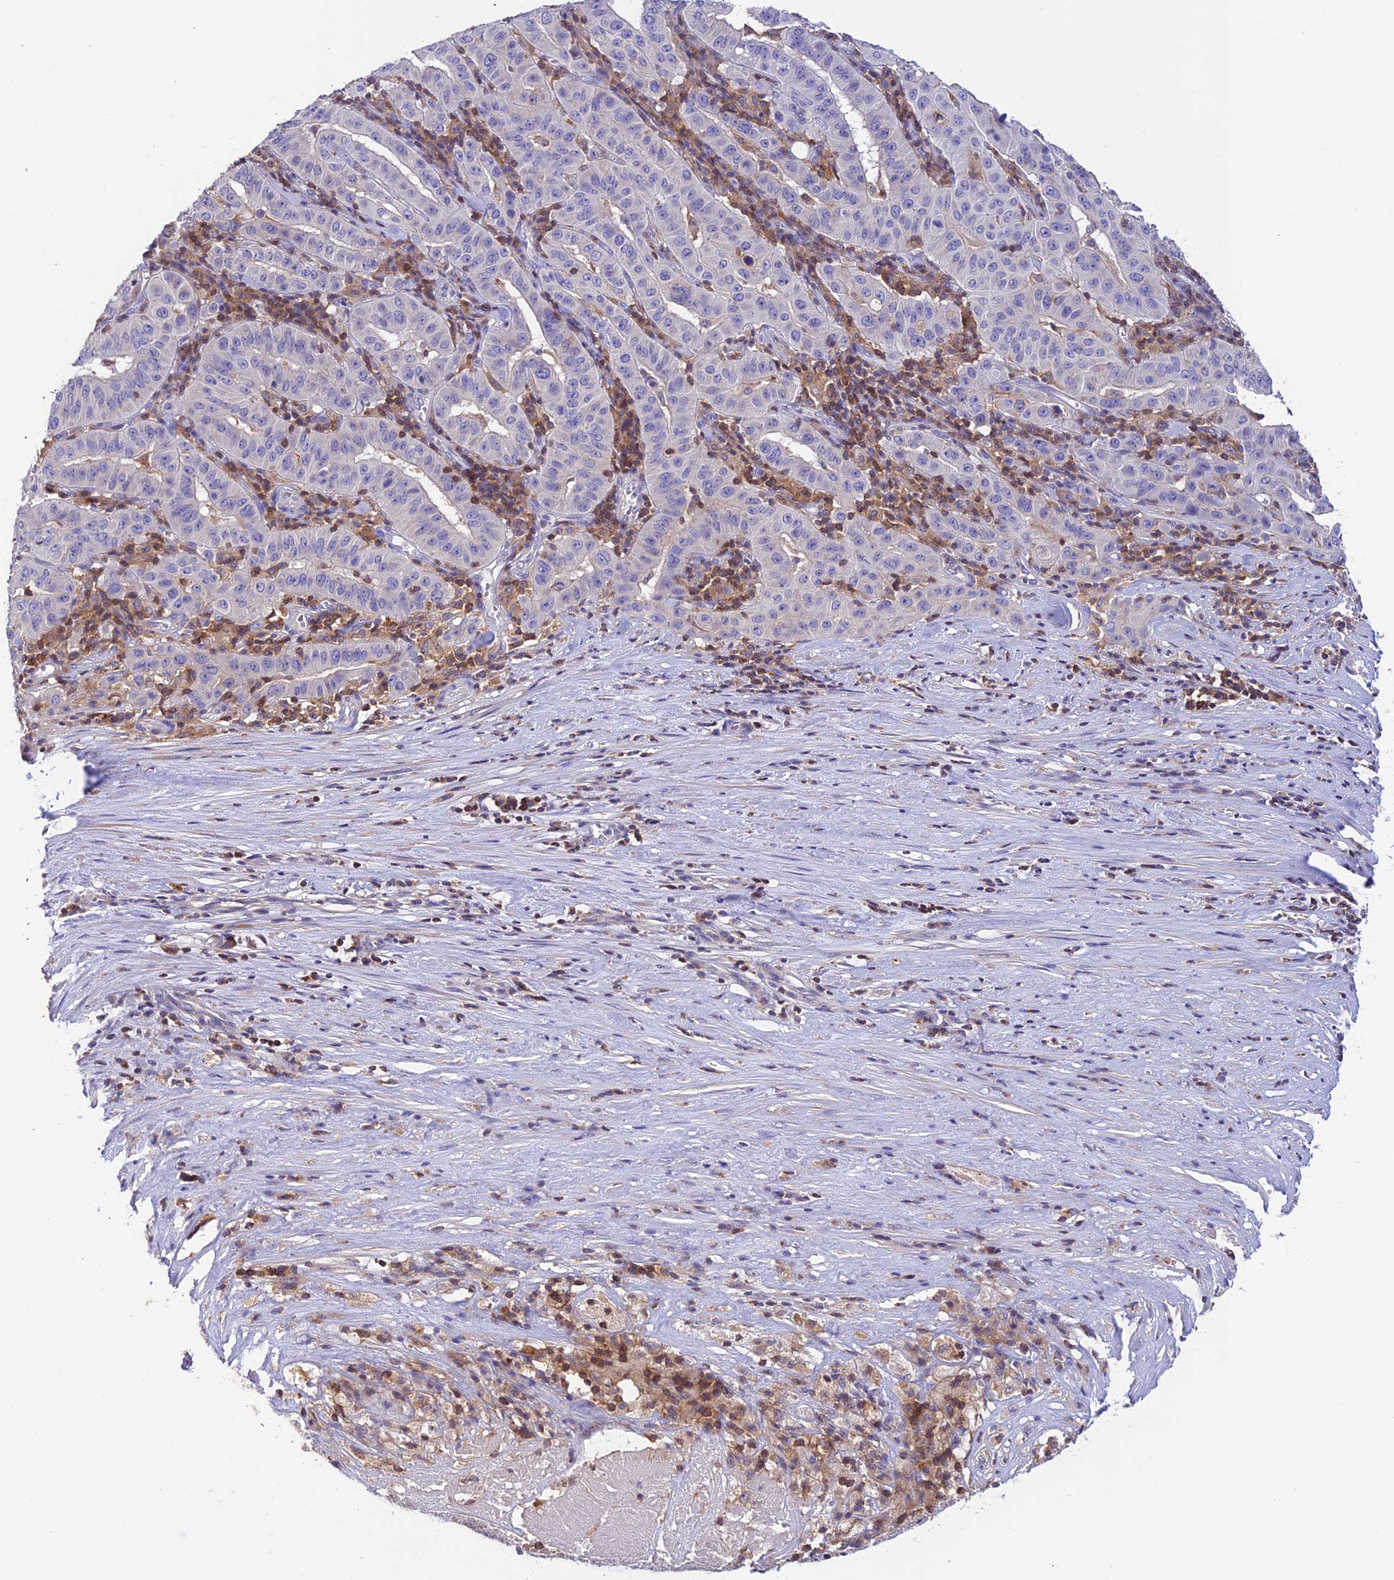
{"staining": {"intensity": "negative", "quantity": "none", "location": "none"}, "tissue": "pancreatic cancer", "cell_type": "Tumor cells", "image_type": "cancer", "snomed": [{"axis": "morphology", "description": "Adenocarcinoma, NOS"}, {"axis": "topography", "description": "Pancreas"}], "caption": "An IHC image of pancreatic adenocarcinoma is shown. There is no staining in tumor cells of pancreatic adenocarcinoma.", "gene": "LPXN", "patient": {"sex": "male", "age": 63}}